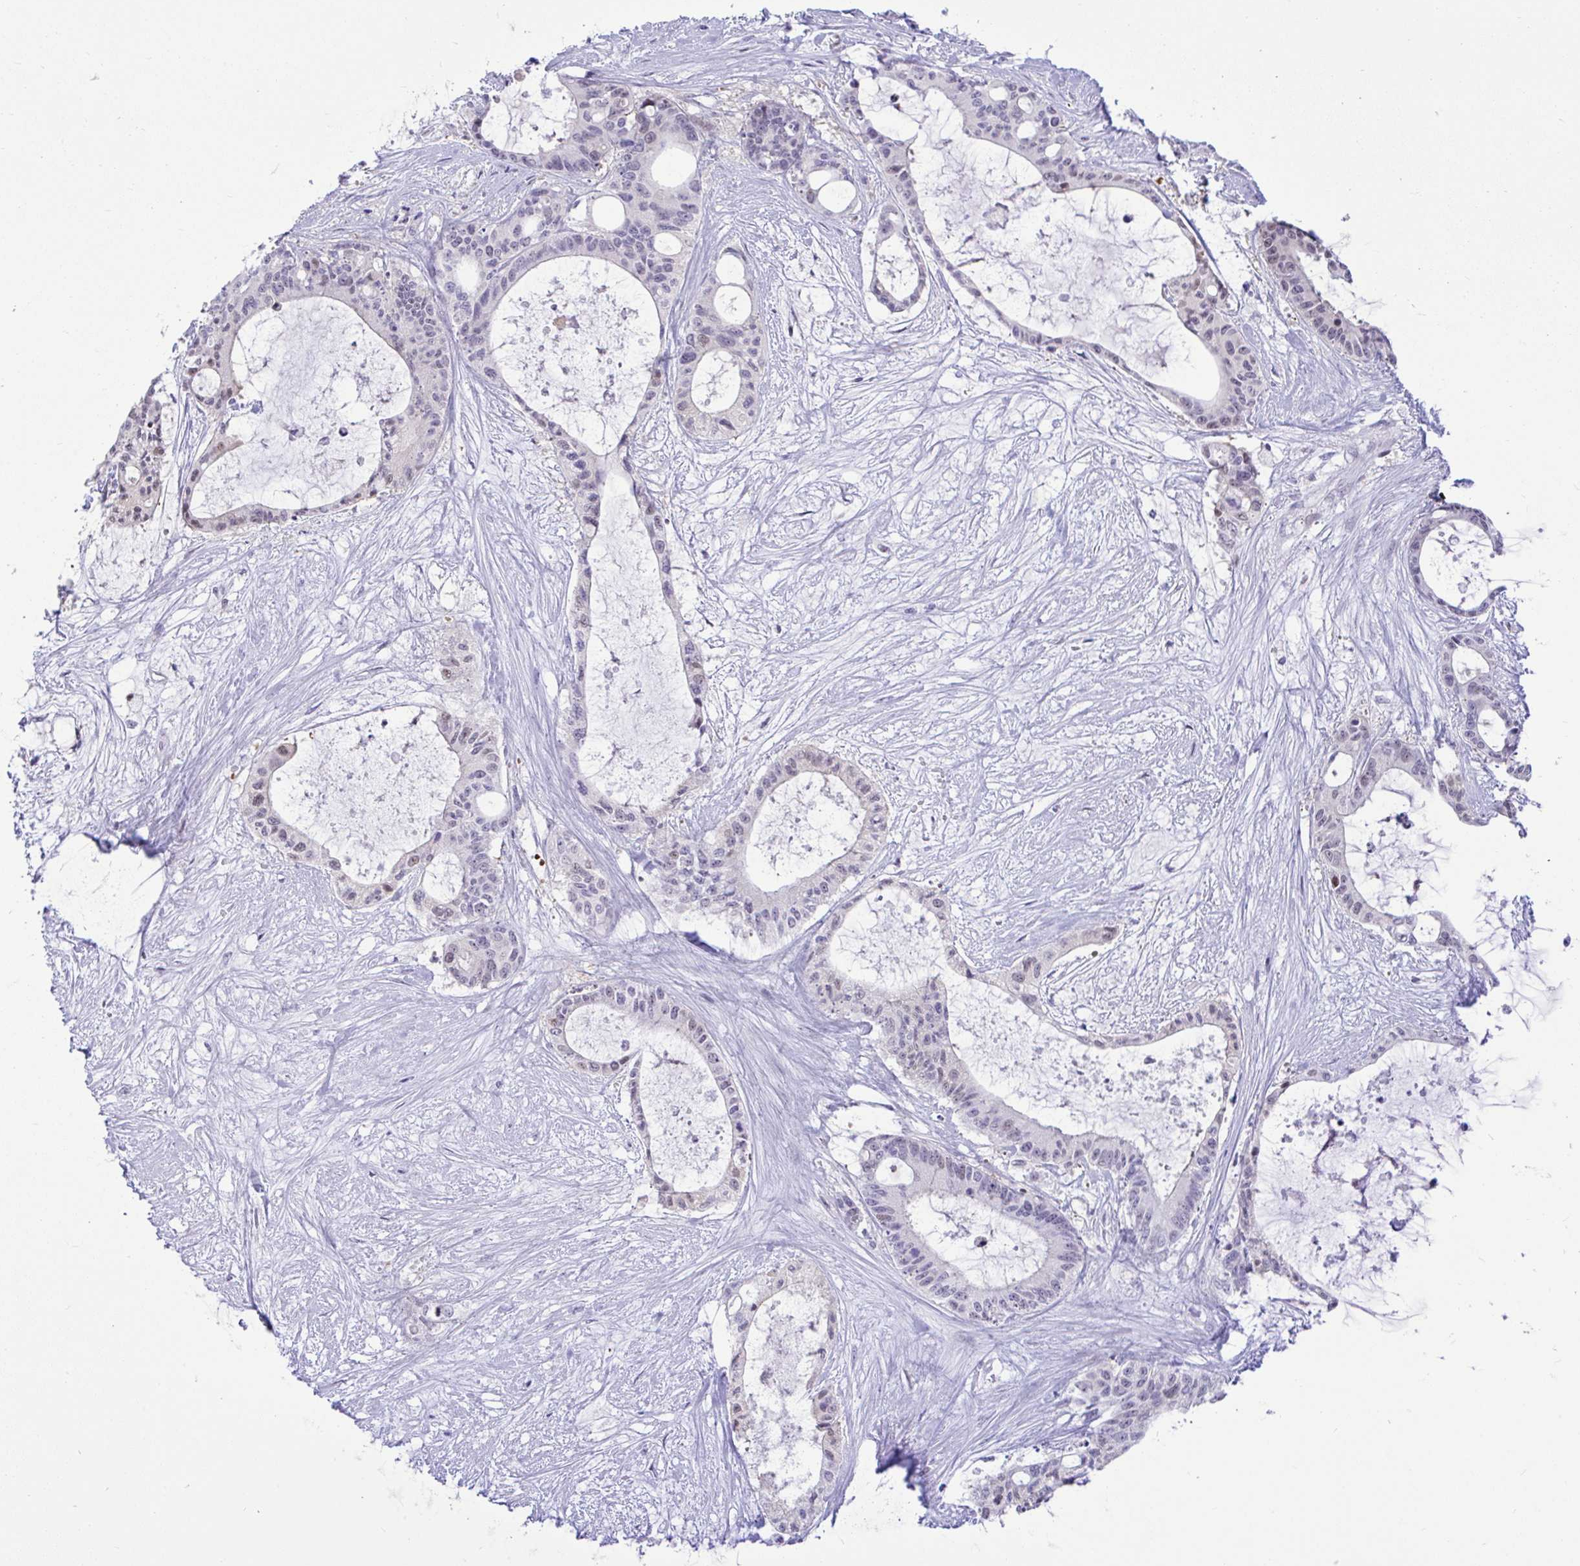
{"staining": {"intensity": "weak", "quantity": "<25%", "location": "nuclear"}, "tissue": "liver cancer", "cell_type": "Tumor cells", "image_type": "cancer", "snomed": [{"axis": "morphology", "description": "Normal tissue, NOS"}, {"axis": "morphology", "description": "Cholangiocarcinoma"}, {"axis": "topography", "description": "Liver"}, {"axis": "topography", "description": "Peripheral nerve tissue"}], "caption": "IHC of liver cholangiocarcinoma exhibits no expression in tumor cells. (DAB IHC visualized using brightfield microscopy, high magnification).", "gene": "ZNF485", "patient": {"sex": "female", "age": 73}}